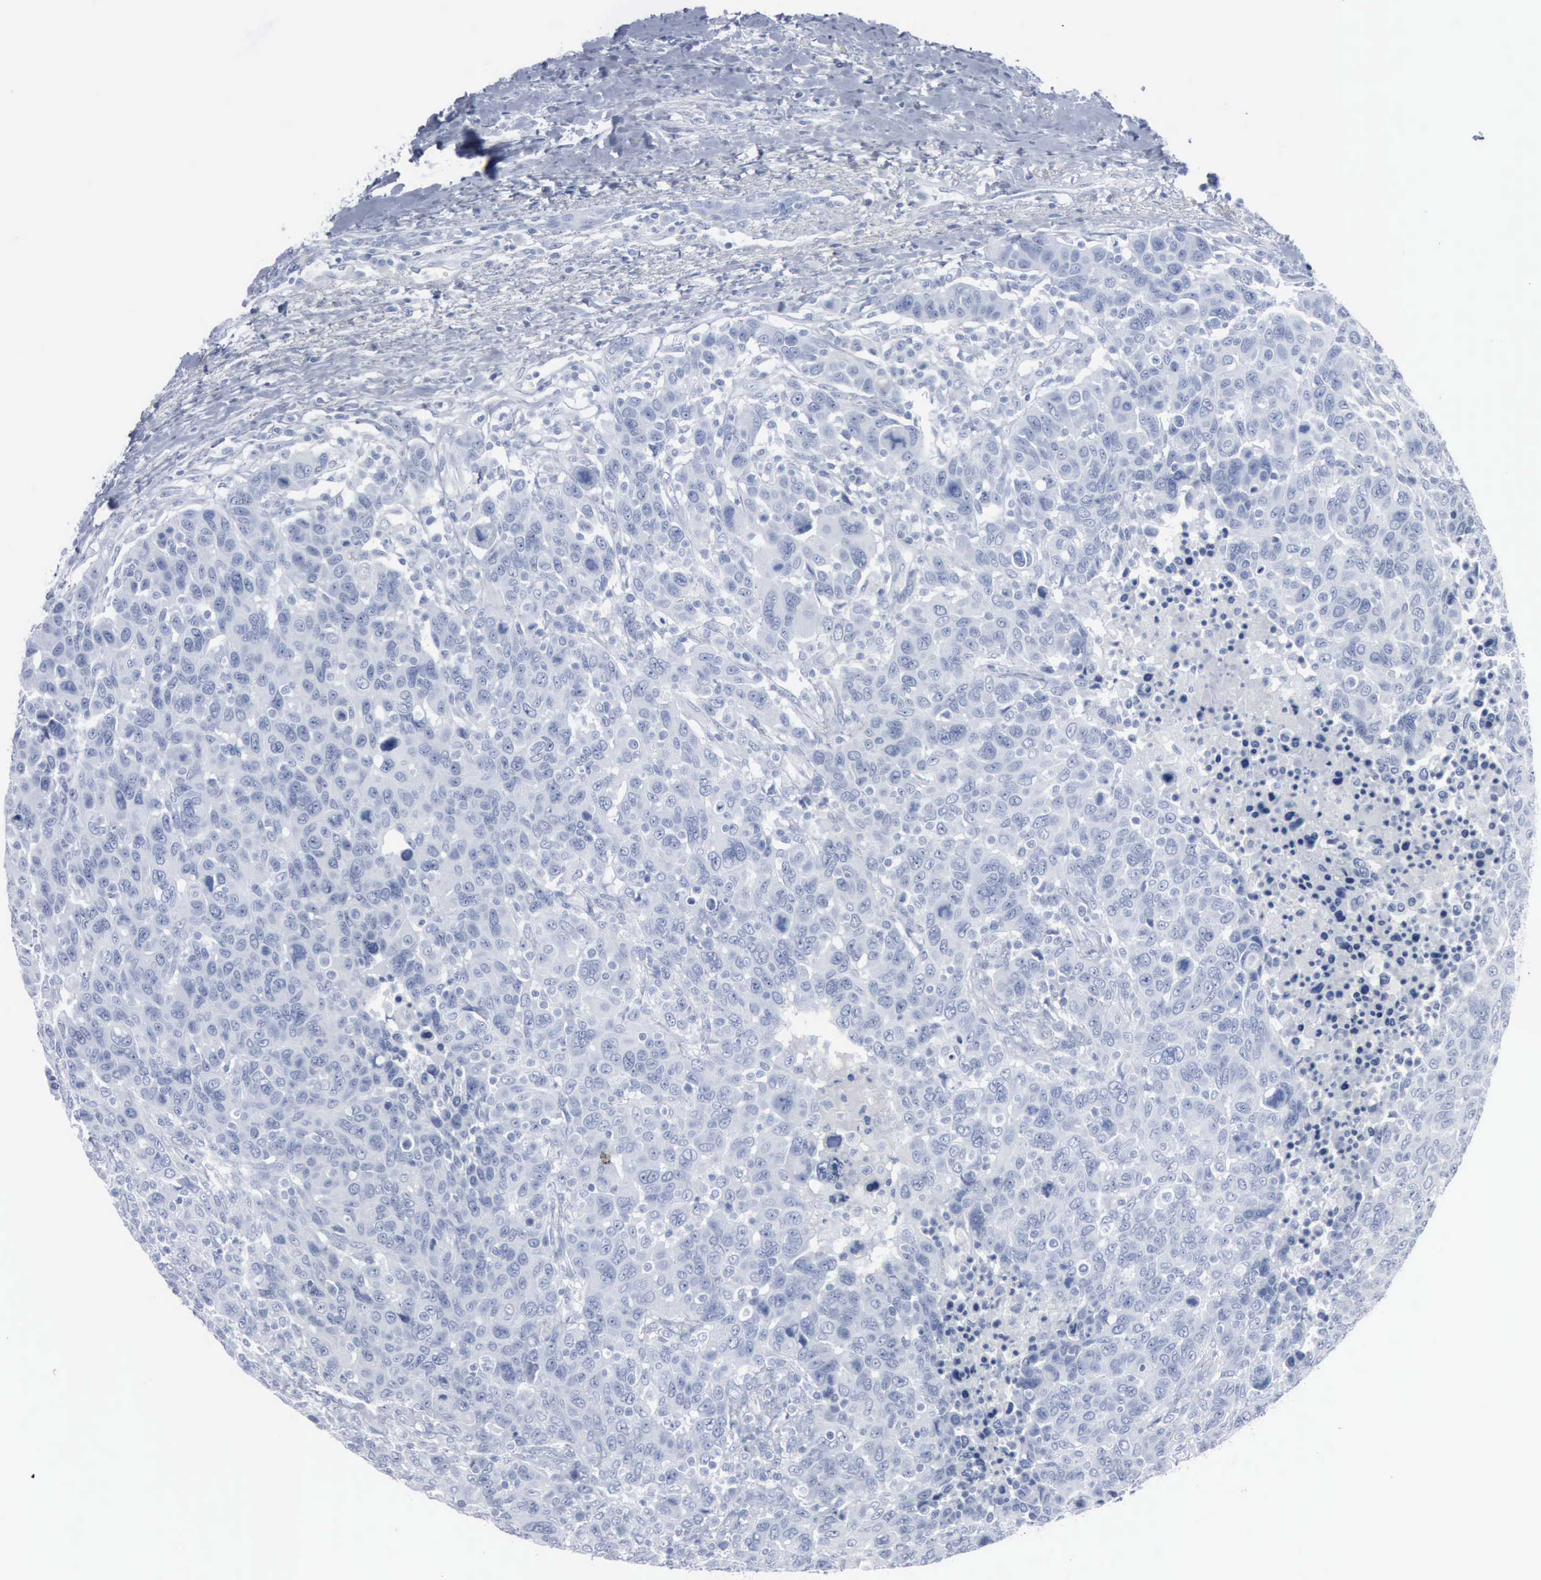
{"staining": {"intensity": "negative", "quantity": "none", "location": "none"}, "tissue": "breast cancer", "cell_type": "Tumor cells", "image_type": "cancer", "snomed": [{"axis": "morphology", "description": "Duct carcinoma"}, {"axis": "topography", "description": "Breast"}], "caption": "Human breast cancer (invasive ductal carcinoma) stained for a protein using immunohistochemistry reveals no staining in tumor cells.", "gene": "DMD", "patient": {"sex": "female", "age": 37}}